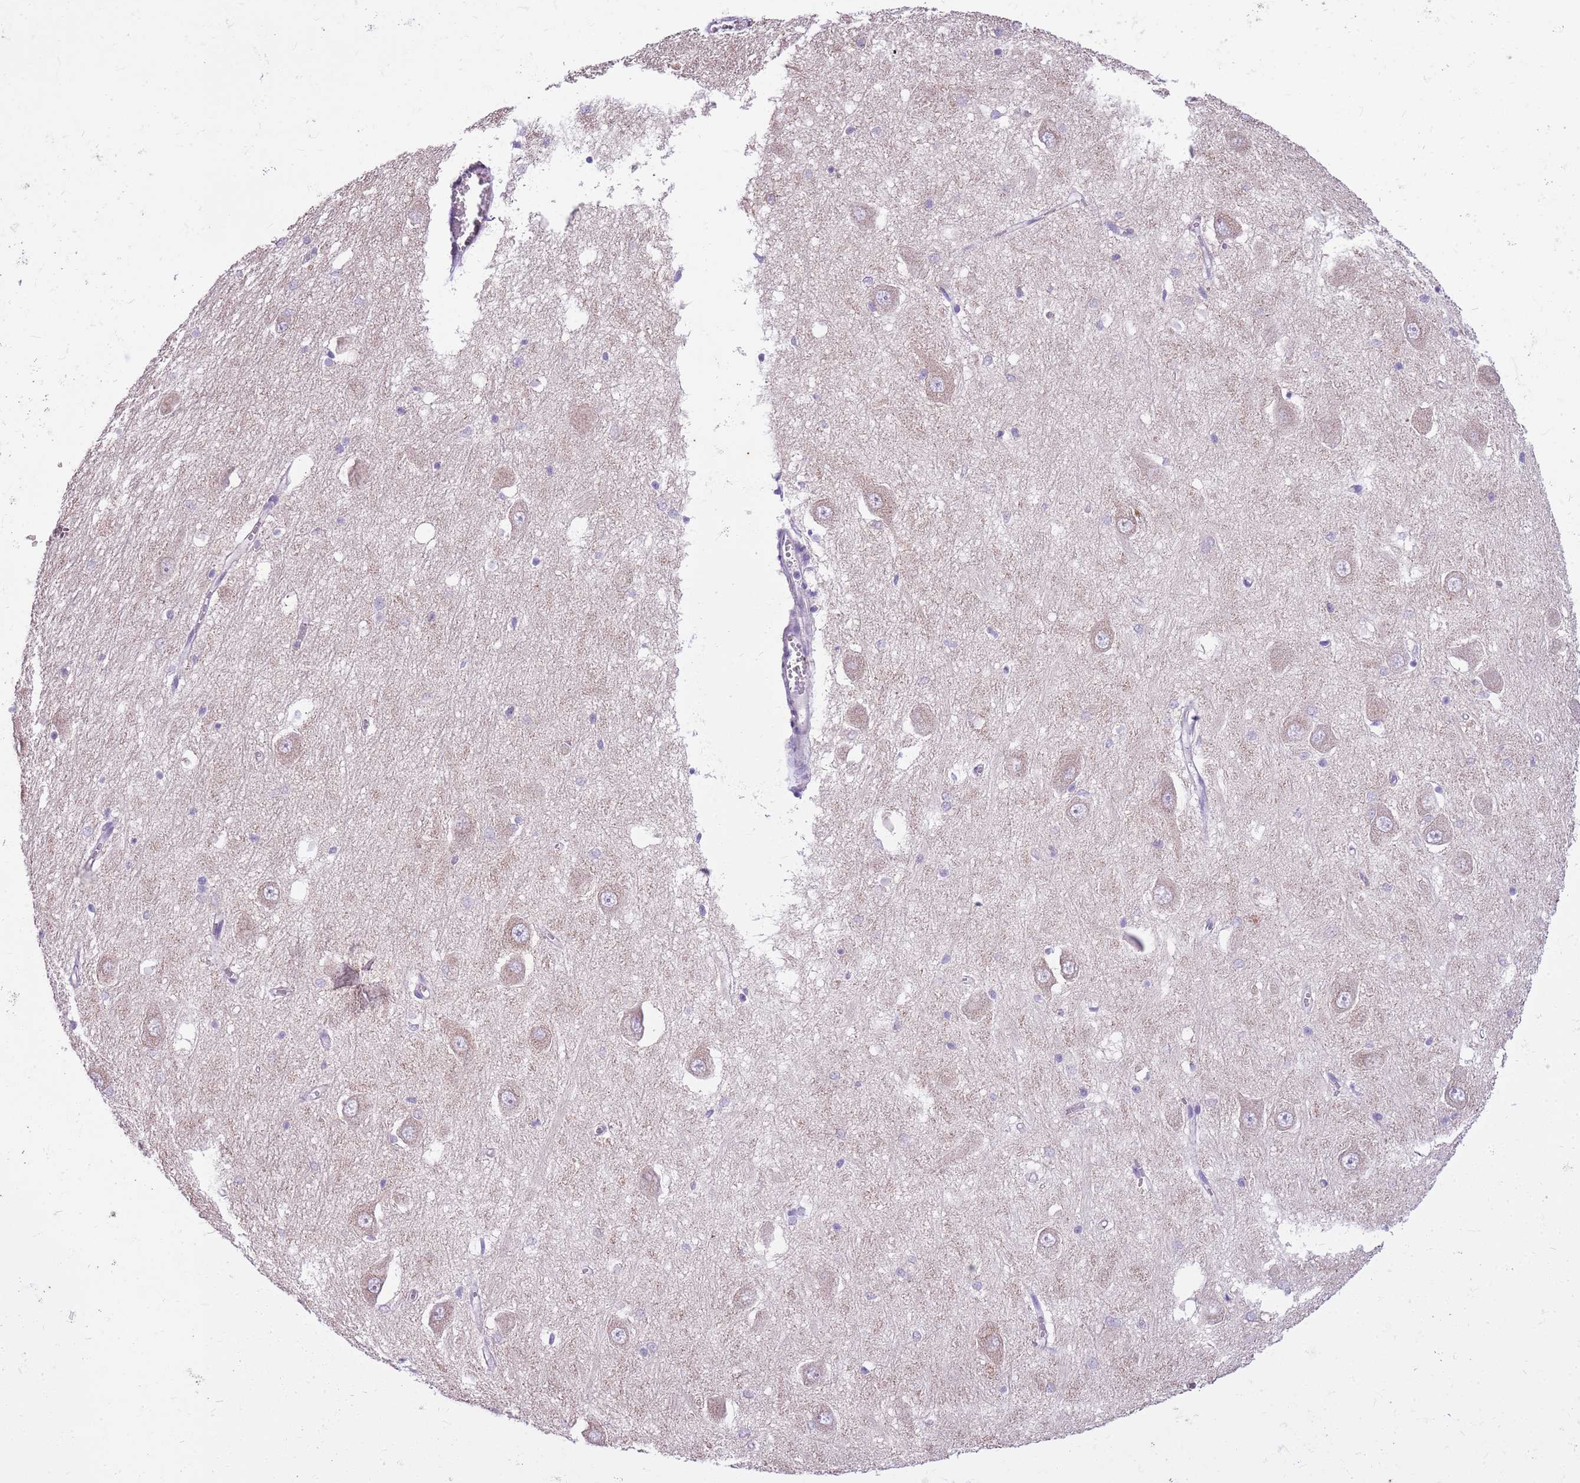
{"staining": {"intensity": "negative", "quantity": "none", "location": "none"}, "tissue": "hippocampus", "cell_type": "Glial cells", "image_type": "normal", "snomed": [{"axis": "morphology", "description": "Normal tissue, NOS"}, {"axis": "topography", "description": "Hippocampus"}], "caption": "Histopathology image shows no protein positivity in glial cells of benign hippocampus. Brightfield microscopy of immunohistochemistry stained with DAB (brown) and hematoxylin (blue), captured at high magnification.", "gene": "CNPPD1", "patient": {"sex": "male", "age": 70}}